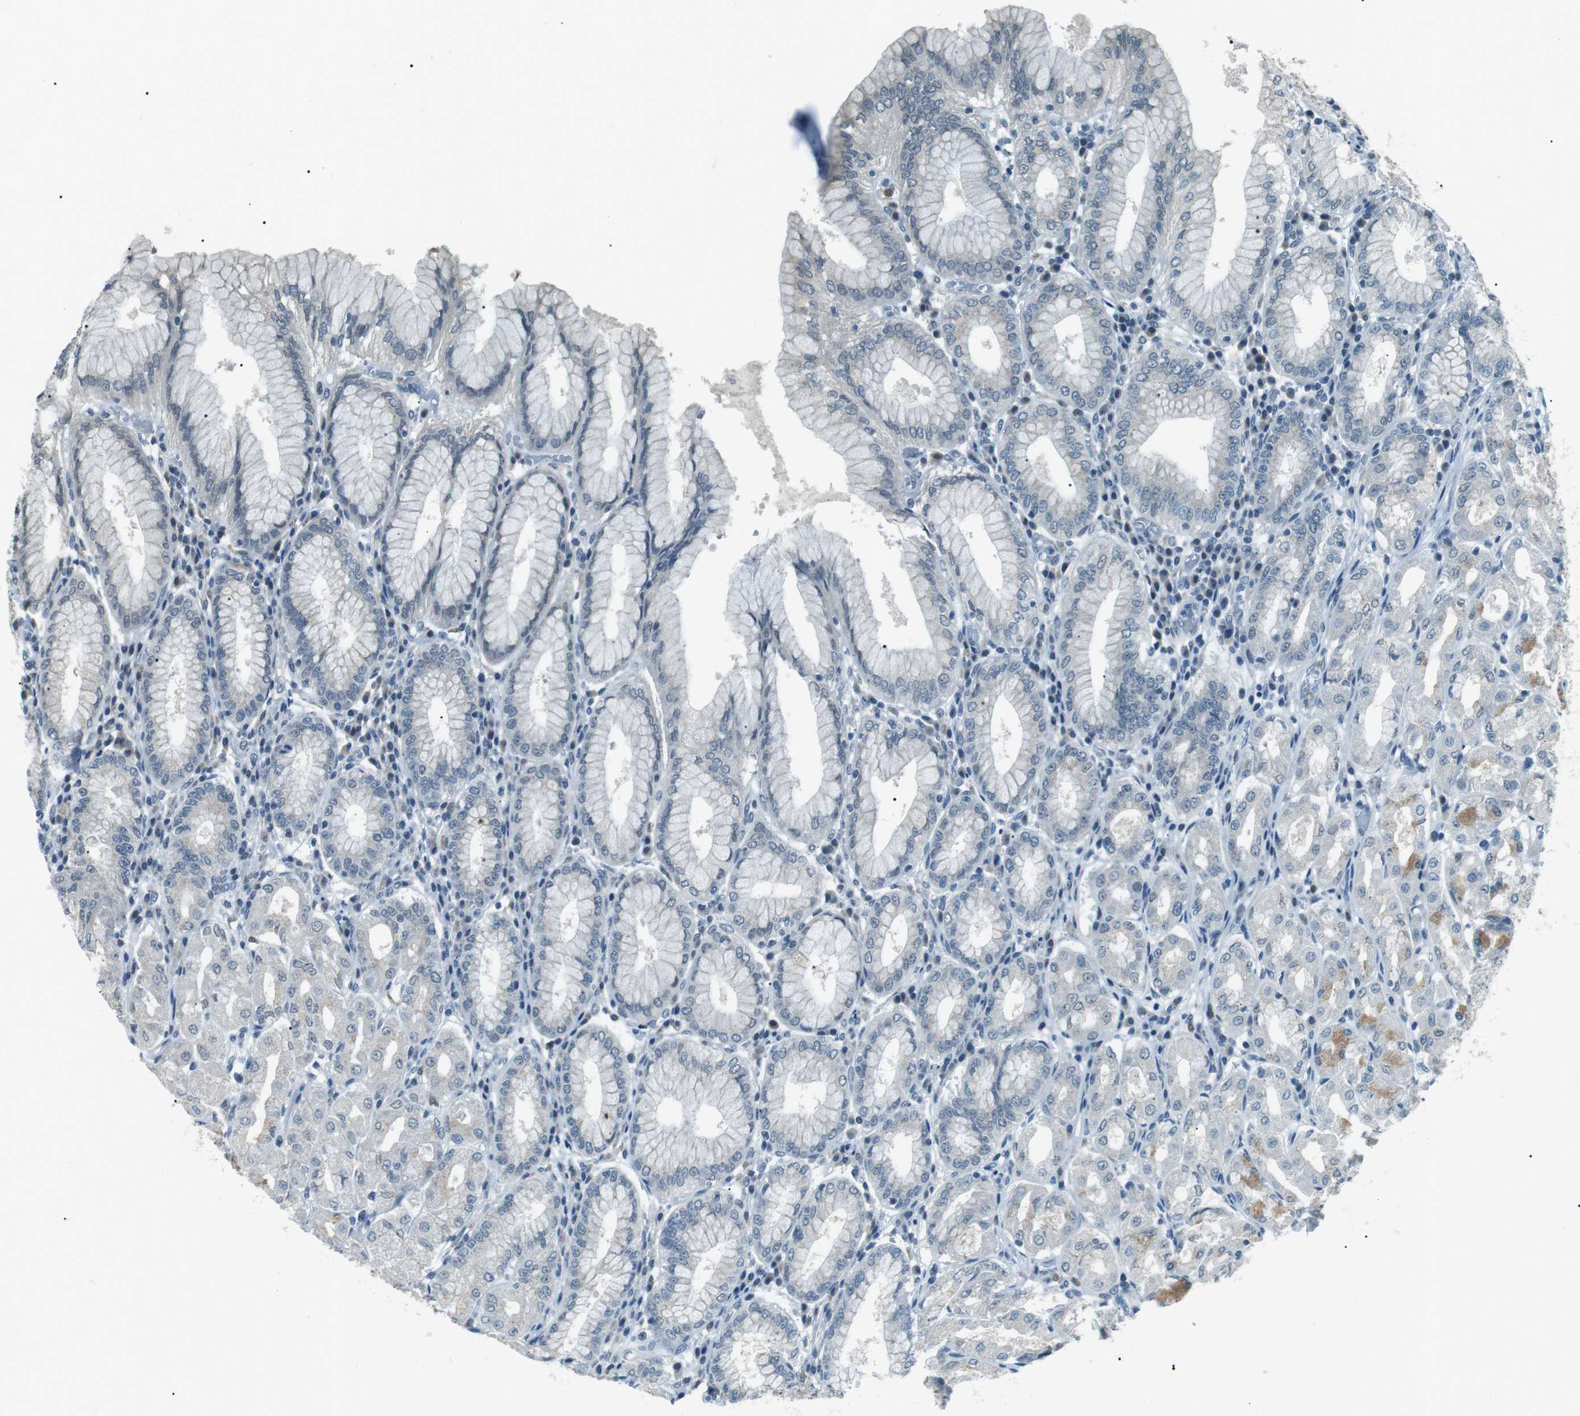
{"staining": {"intensity": "moderate", "quantity": "<25%", "location": "cytoplasmic/membranous"}, "tissue": "stomach", "cell_type": "Glandular cells", "image_type": "normal", "snomed": [{"axis": "morphology", "description": "Normal tissue, NOS"}, {"axis": "topography", "description": "Stomach"}, {"axis": "topography", "description": "Stomach, lower"}], "caption": "Immunohistochemistry (IHC) staining of unremarkable stomach, which displays low levels of moderate cytoplasmic/membranous staining in approximately <25% of glandular cells indicating moderate cytoplasmic/membranous protein staining. The staining was performed using DAB (3,3'-diaminobenzidine) (brown) for protein detection and nuclei were counterstained in hematoxylin (blue).", "gene": "ENSG00000289724", "patient": {"sex": "female", "age": 56}}